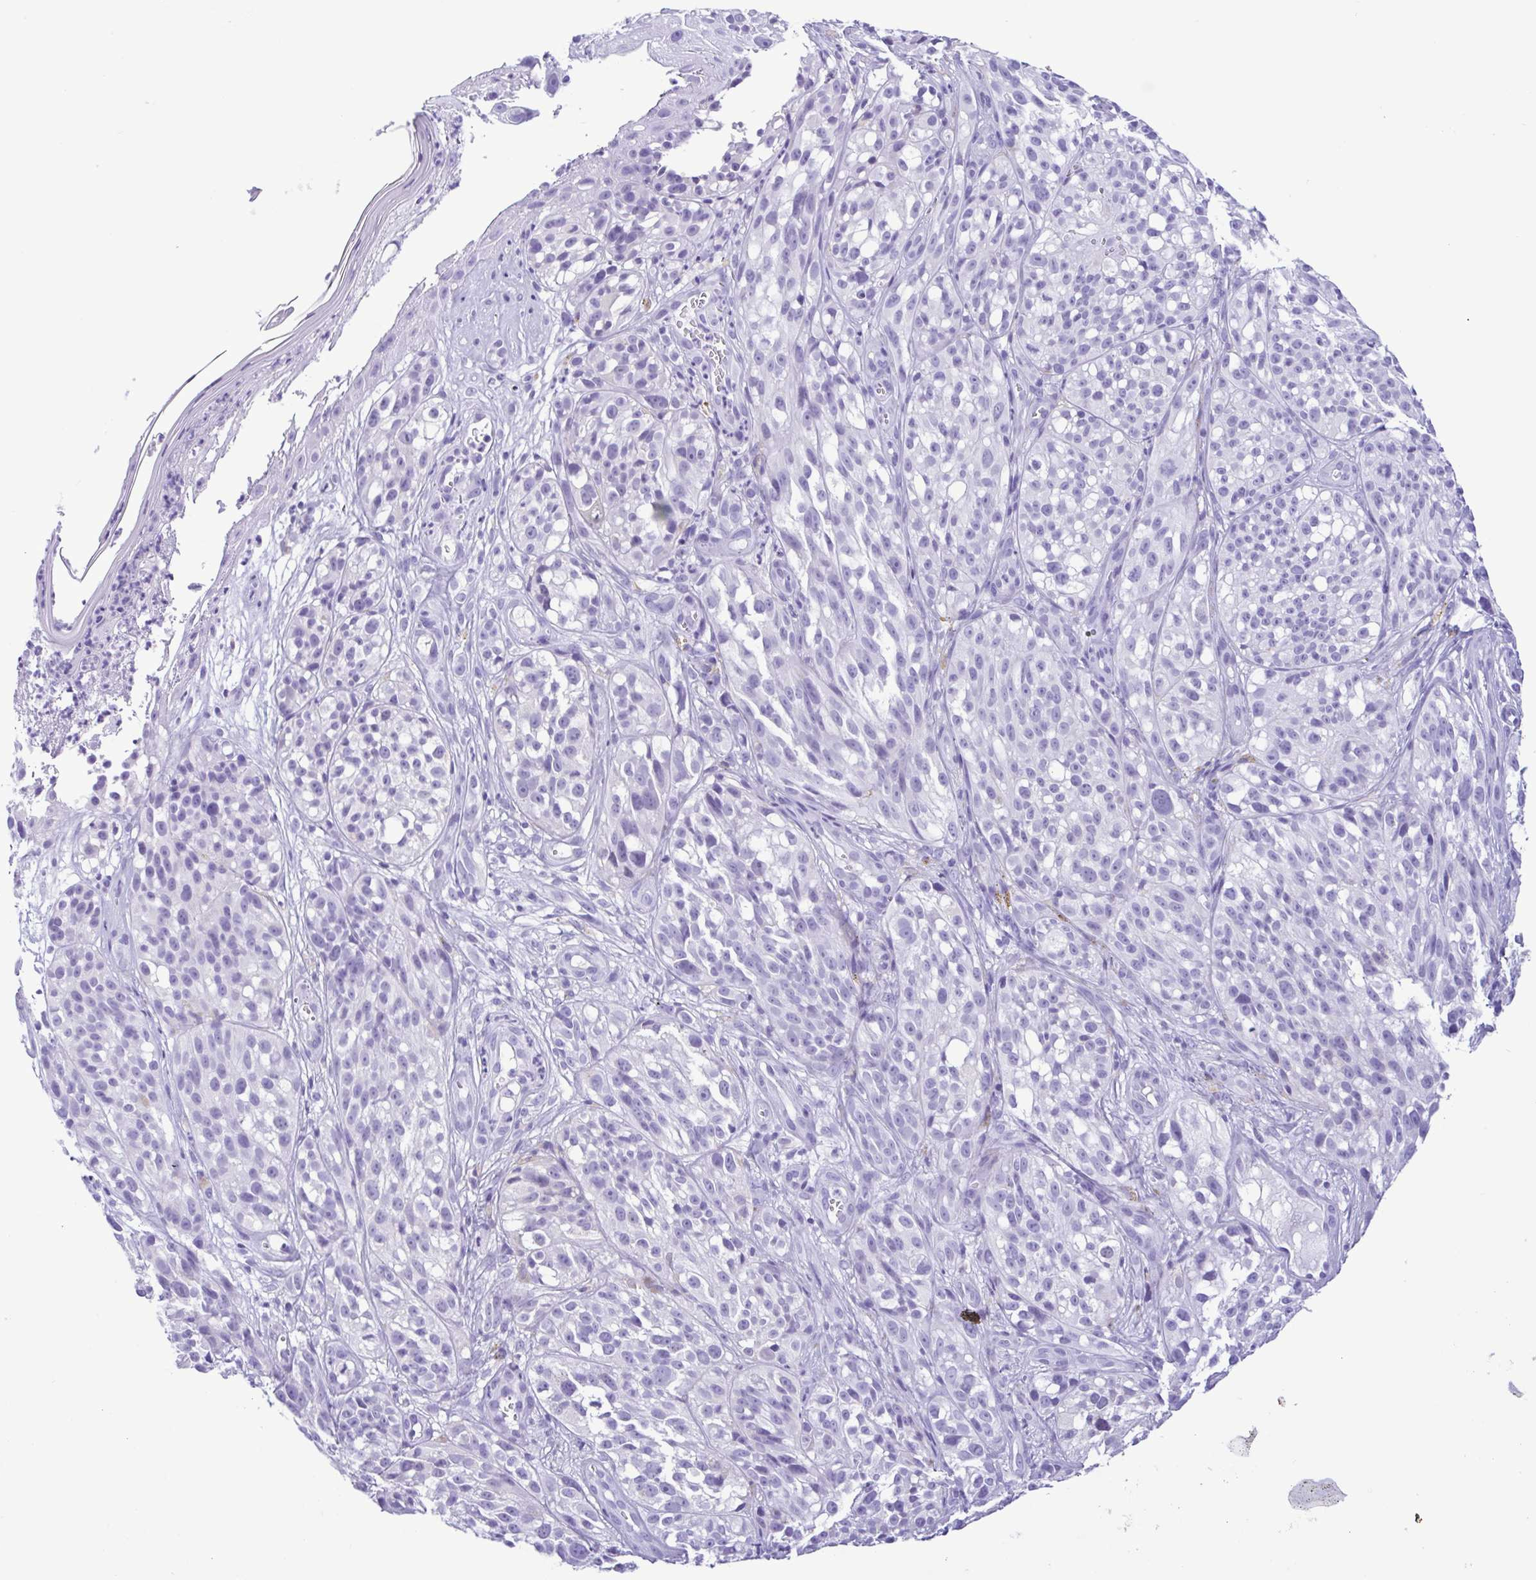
{"staining": {"intensity": "negative", "quantity": "none", "location": "none"}, "tissue": "melanoma", "cell_type": "Tumor cells", "image_type": "cancer", "snomed": [{"axis": "morphology", "description": "Malignant melanoma, NOS"}, {"axis": "topography", "description": "Skin"}], "caption": "The micrograph exhibits no staining of tumor cells in melanoma. (DAB immunohistochemistry (IHC), high magnification).", "gene": "SPATA16", "patient": {"sex": "female", "age": 85}}